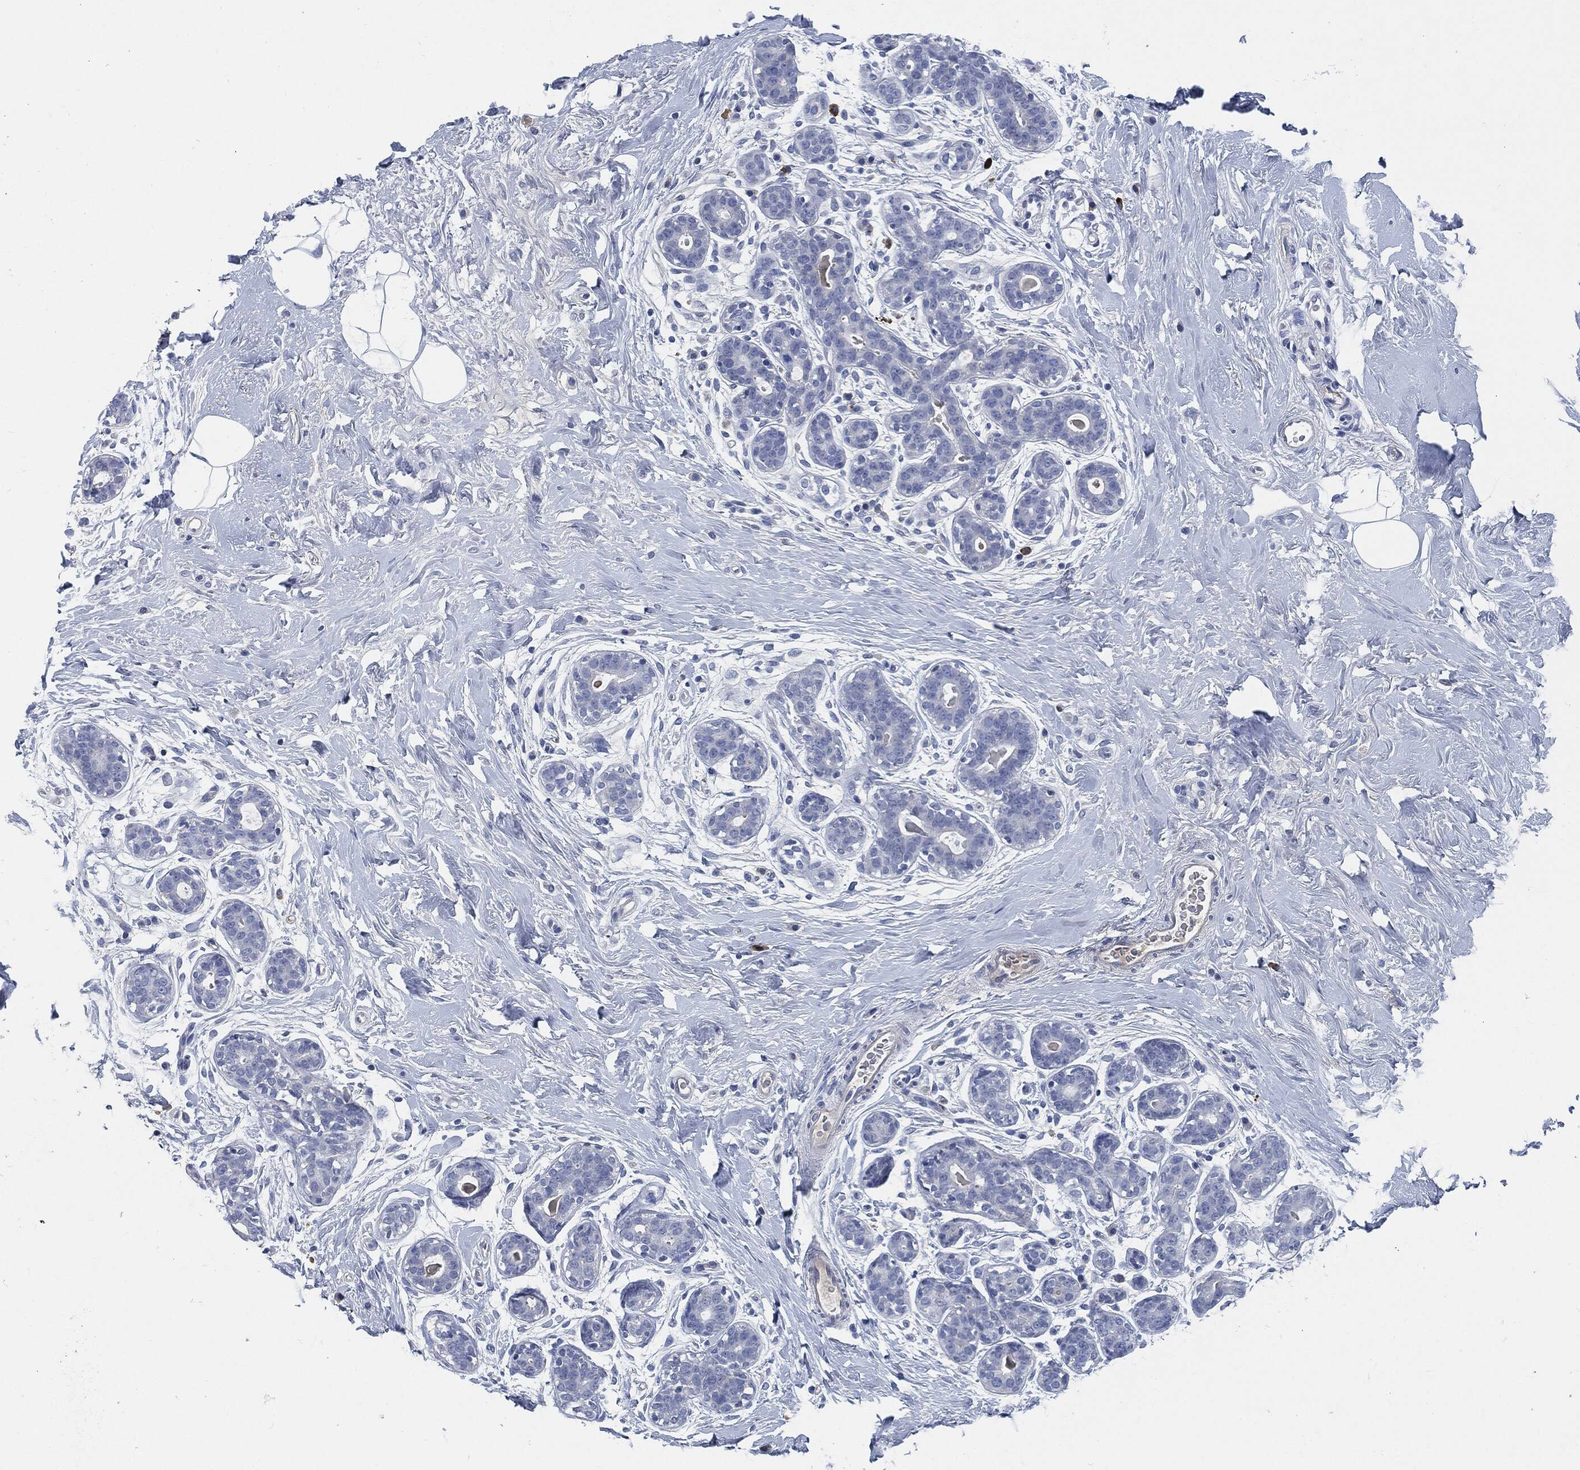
{"staining": {"intensity": "negative", "quantity": "none", "location": "none"}, "tissue": "breast", "cell_type": "Adipocytes", "image_type": "normal", "snomed": [{"axis": "morphology", "description": "Normal tissue, NOS"}, {"axis": "topography", "description": "Breast"}], "caption": "Immunohistochemistry (IHC) of unremarkable breast reveals no positivity in adipocytes. (DAB immunohistochemistry (IHC) with hematoxylin counter stain).", "gene": "CD27", "patient": {"sex": "female", "age": 43}}